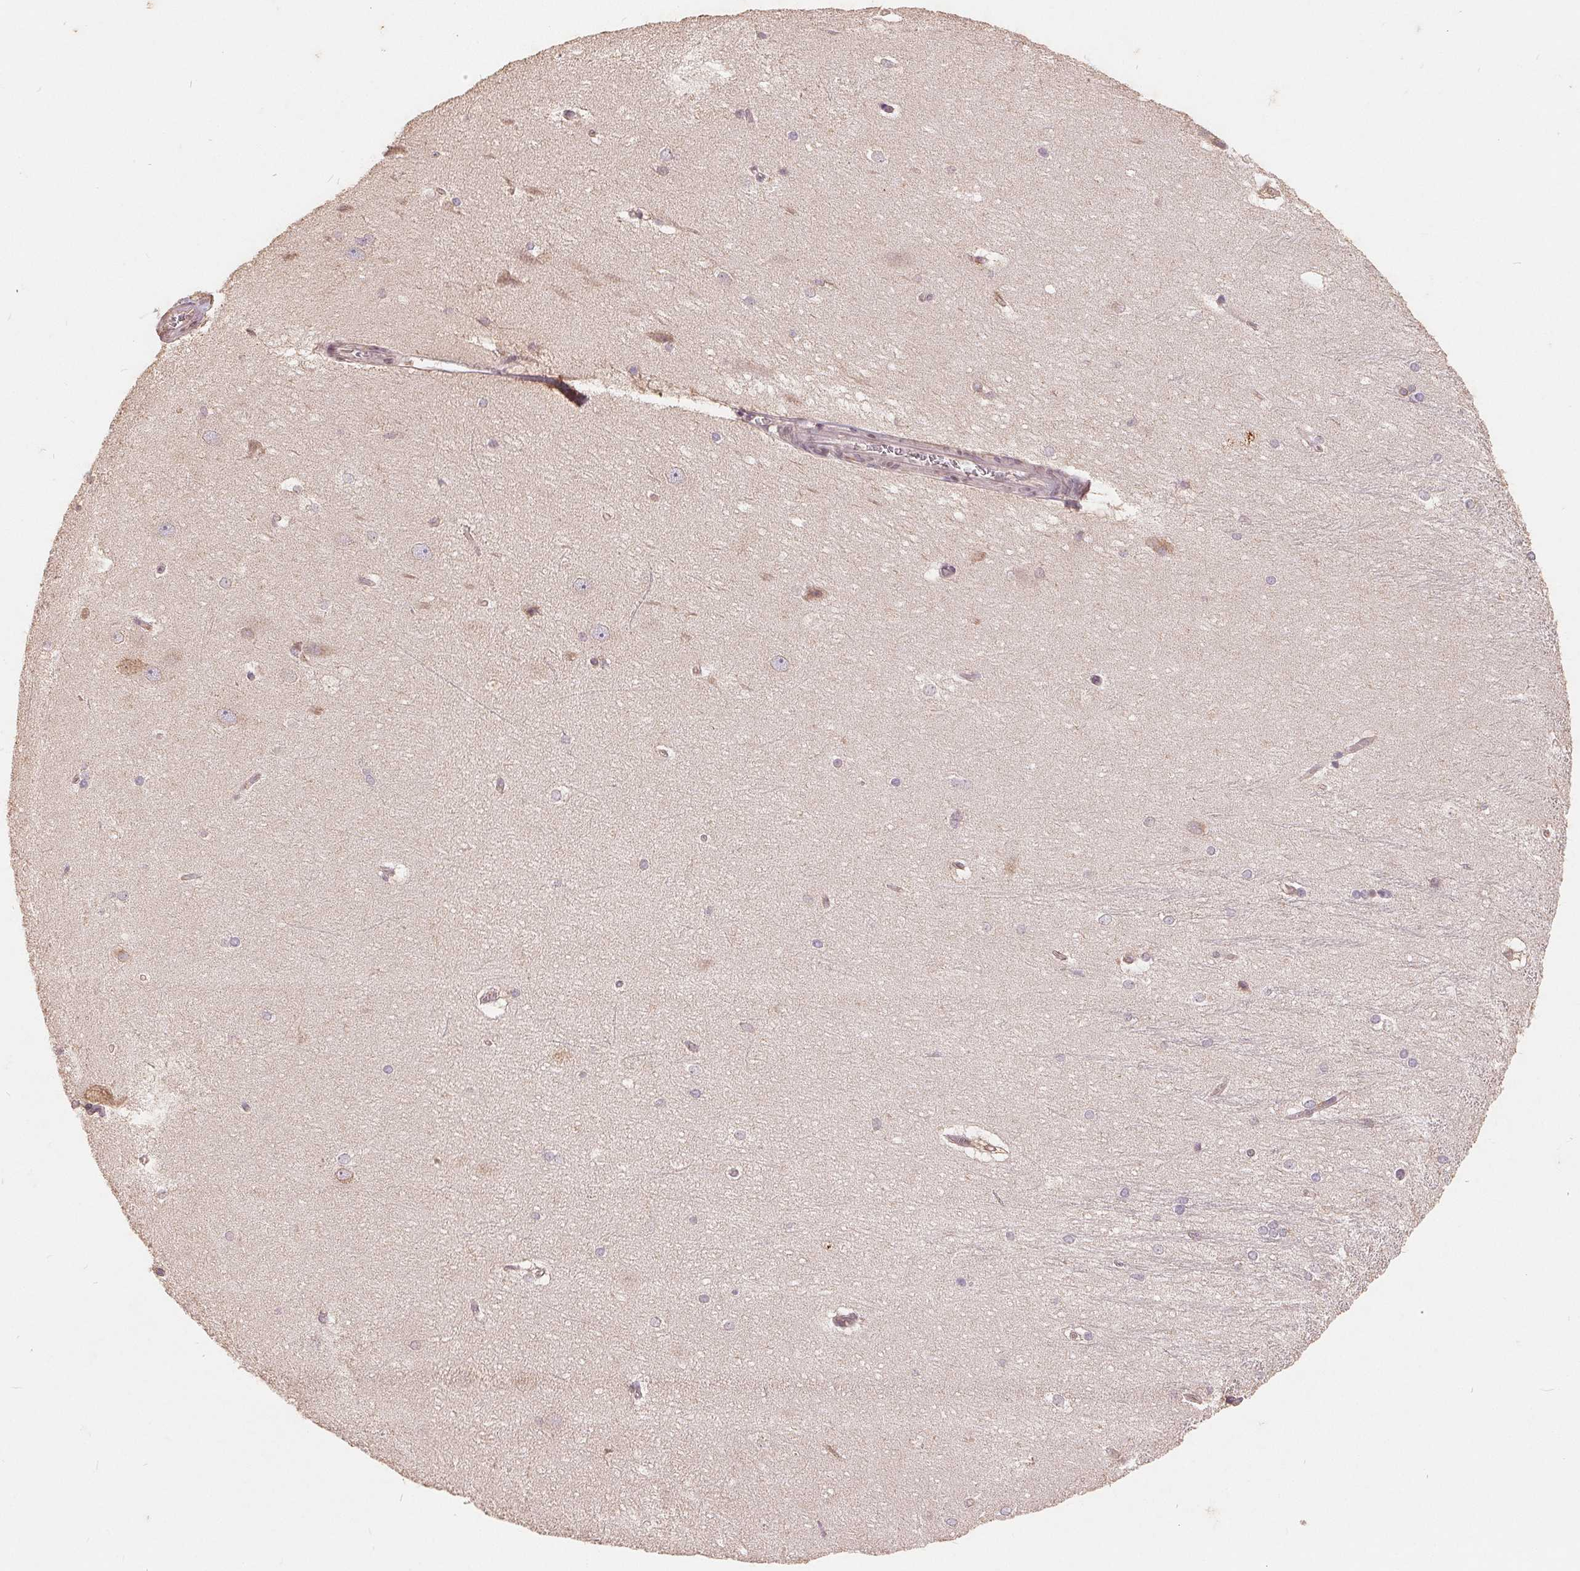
{"staining": {"intensity": "weak", "quantity": "<25%", "location": "cytoplasmic/membranous"}, "tissue": "hippocampus", "cell_type": "Glial cells", "image_type": "normal", "snomed": [{"axis": "morphology", "description": "Normal tissue, NOS"}, {"axis": "topography", "description": "Cerebral cortex"}, {"axis": "topography", "description": "Hippocampus"}], "caption": "Glial cells show no significant staining in benign hippocampus. (DAB (3,3'-diaminobenzidine) IHC visualized using brightfield microscopy, high magnification).", "gene": "CDIPT", "patient": {"sex": "female", "age": 19}}